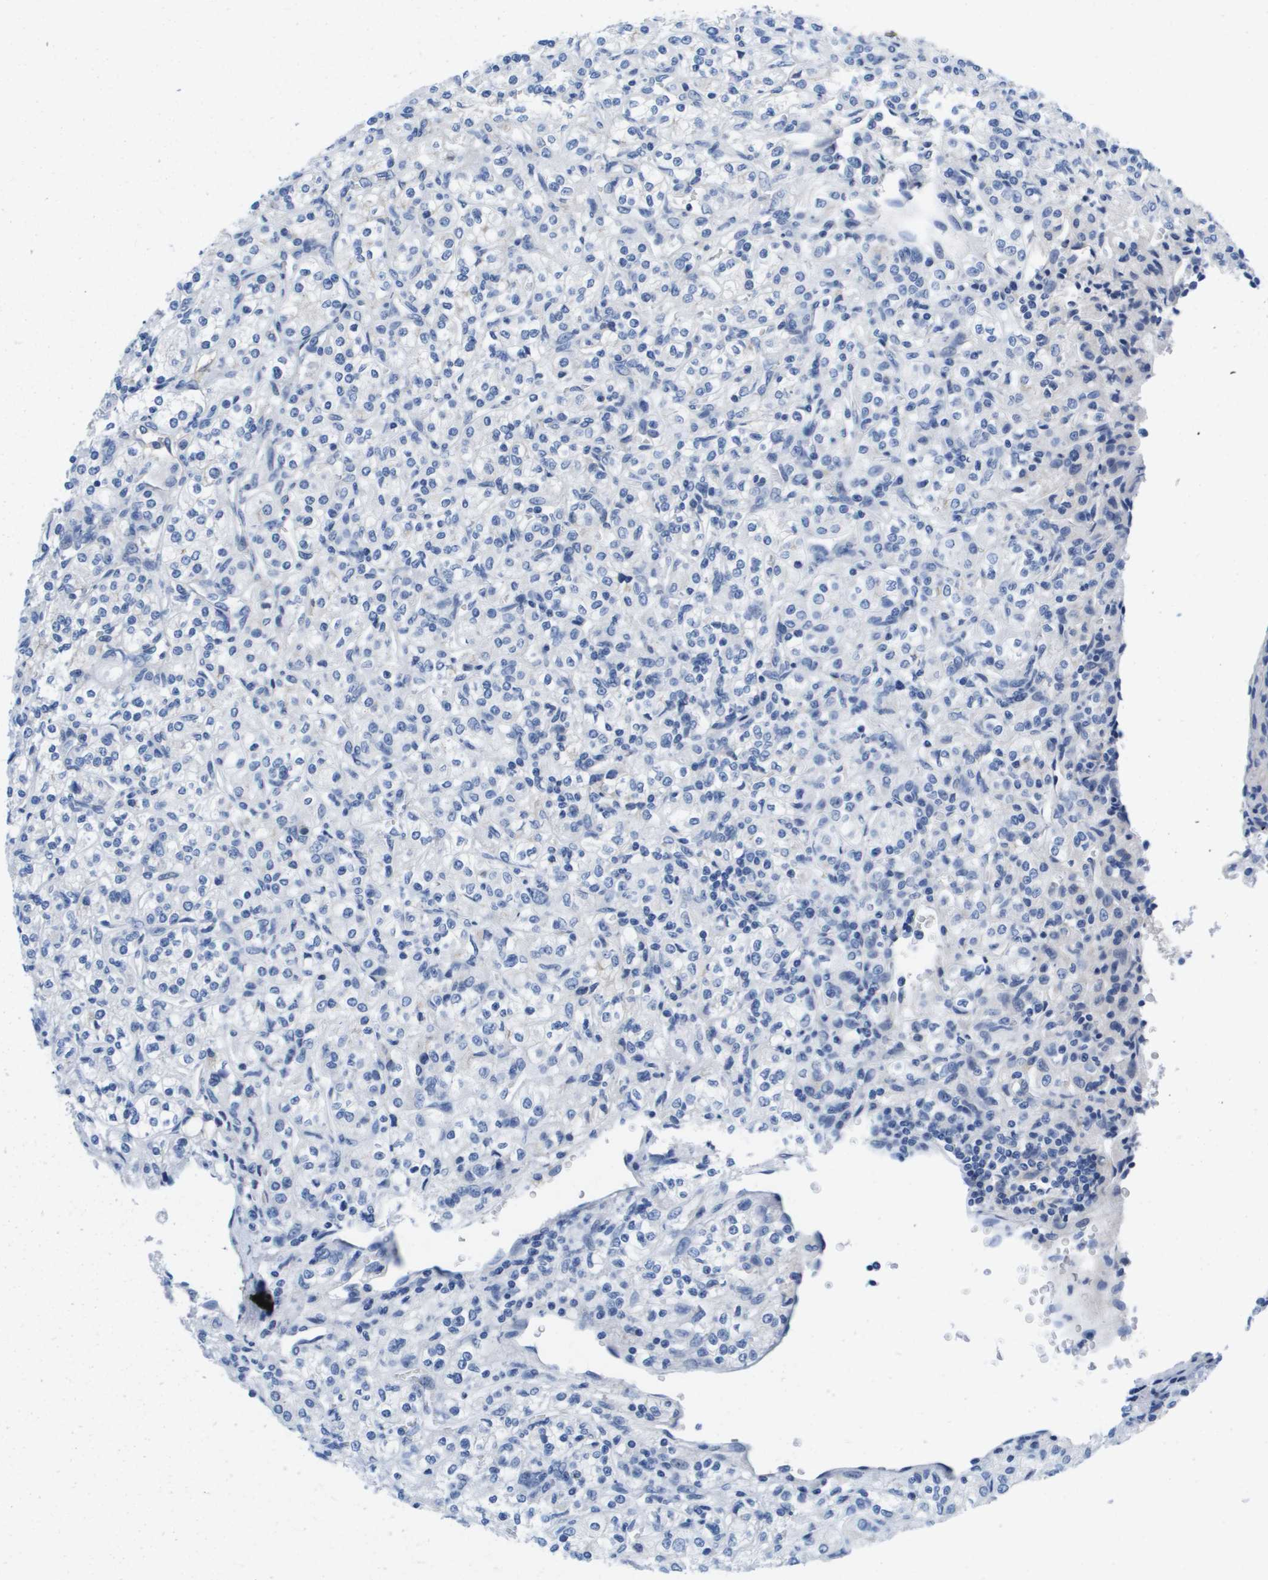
{"staining": {"intensity": "negative", "quantity": "none", "location": "none"}, "tissue": "renal cancer", "cell_type": "Tumor cells", "image_type": "cancer", "snomed": [{"axis": "morphology", "description": "Adenocarcinoma, NOS"}, {"axis": "topography", "description": "Kidney"}], "caption": "Immunohistochemistry of human renal adenocarcinoma shows no expression in tumor cells.", "gene": "APOA1", "patient": {"sex": "male", "age": 77}}